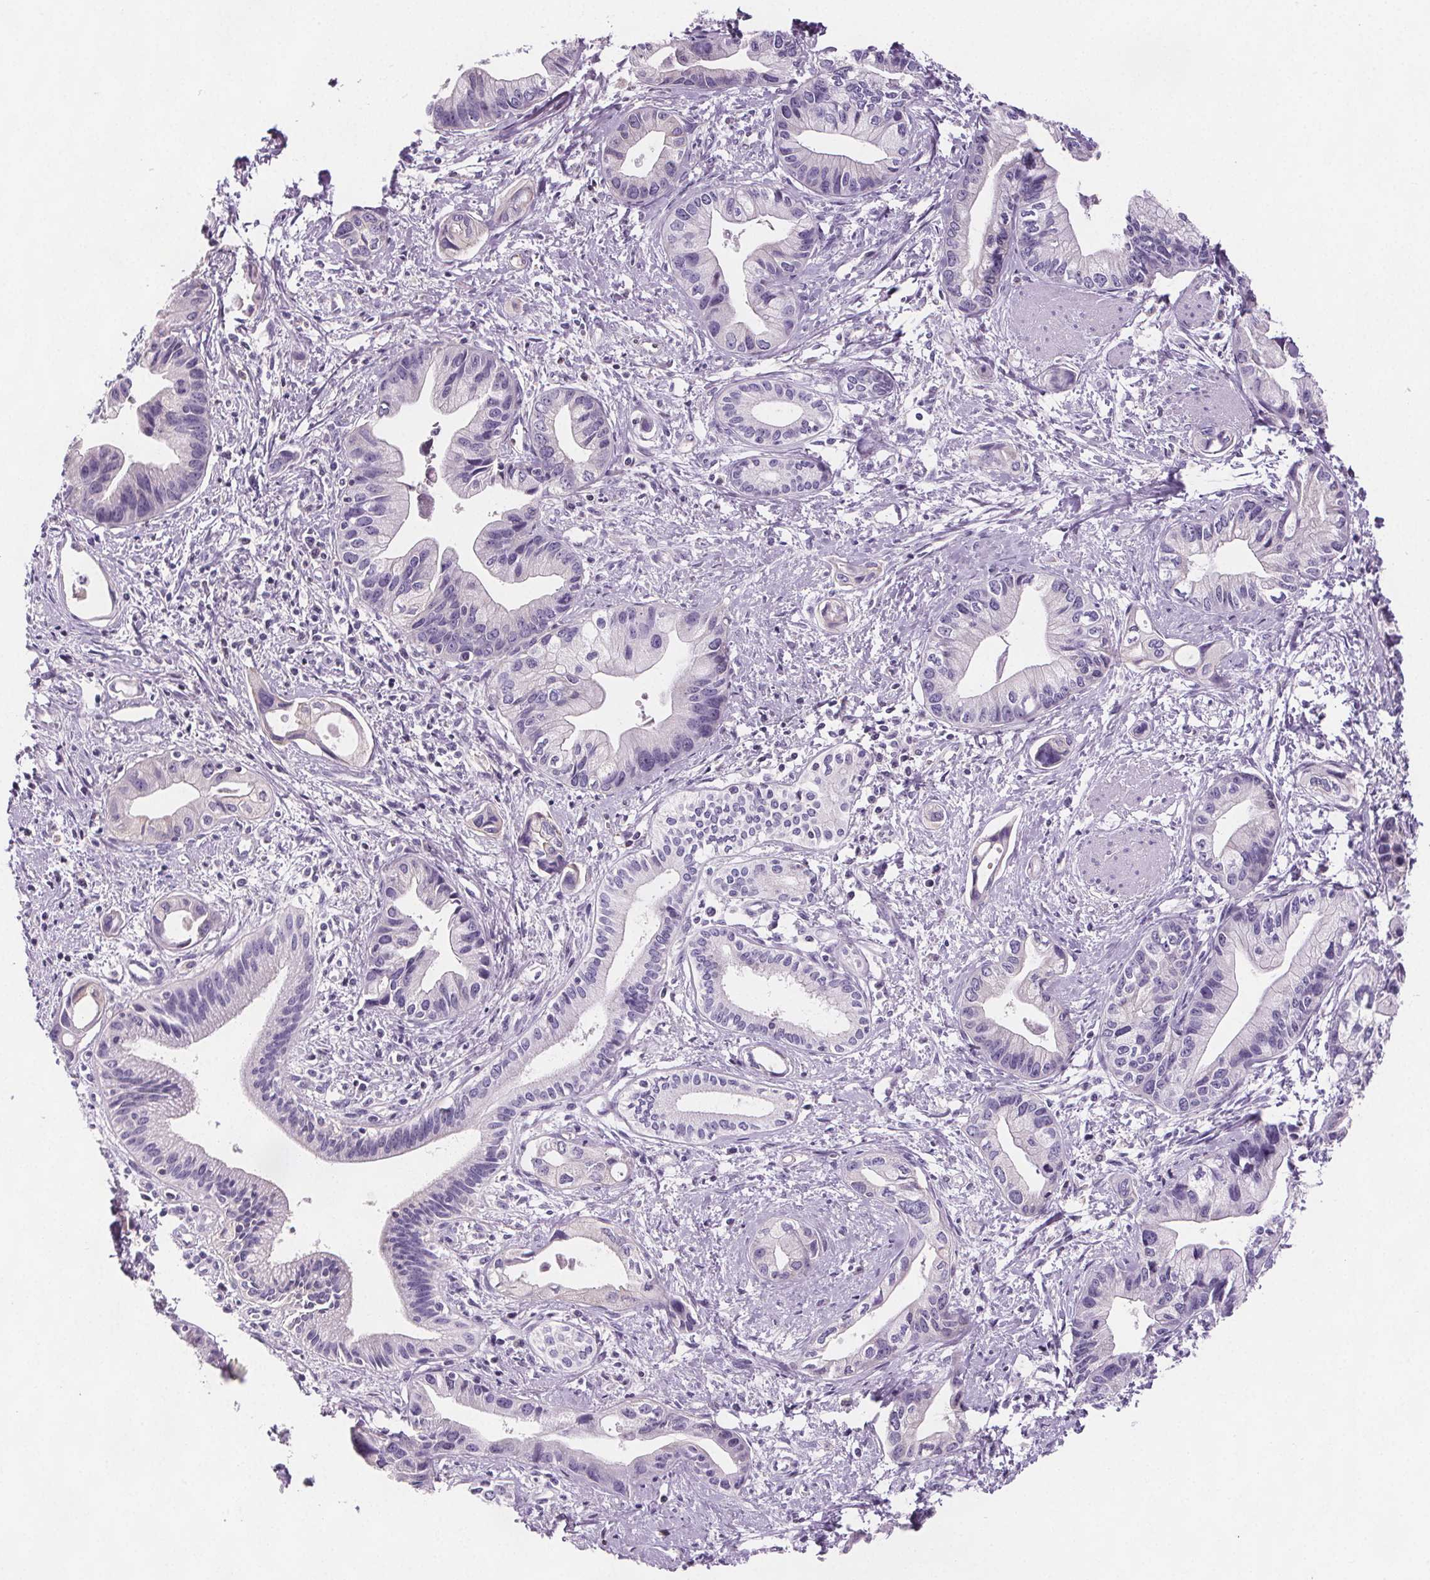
{"staining": {"intensity": "negative", "quantity": "none", "location": "none"}, "tissue": "pancreatic cancer", "cell_type": "Tumor cells", "image_type": "cancer", "snomed": [{"axis": "morphology", "description": "Adenocarcinoma, NOS"}, {"axis": "topography", "description": "Pancreas"}], "caption": "Immunohistochemical staining of human pancreatic cancer displays no significant expression in tumor cells.", "gene": "CD5L", "patient": {"sex": "female", "age": 61}}